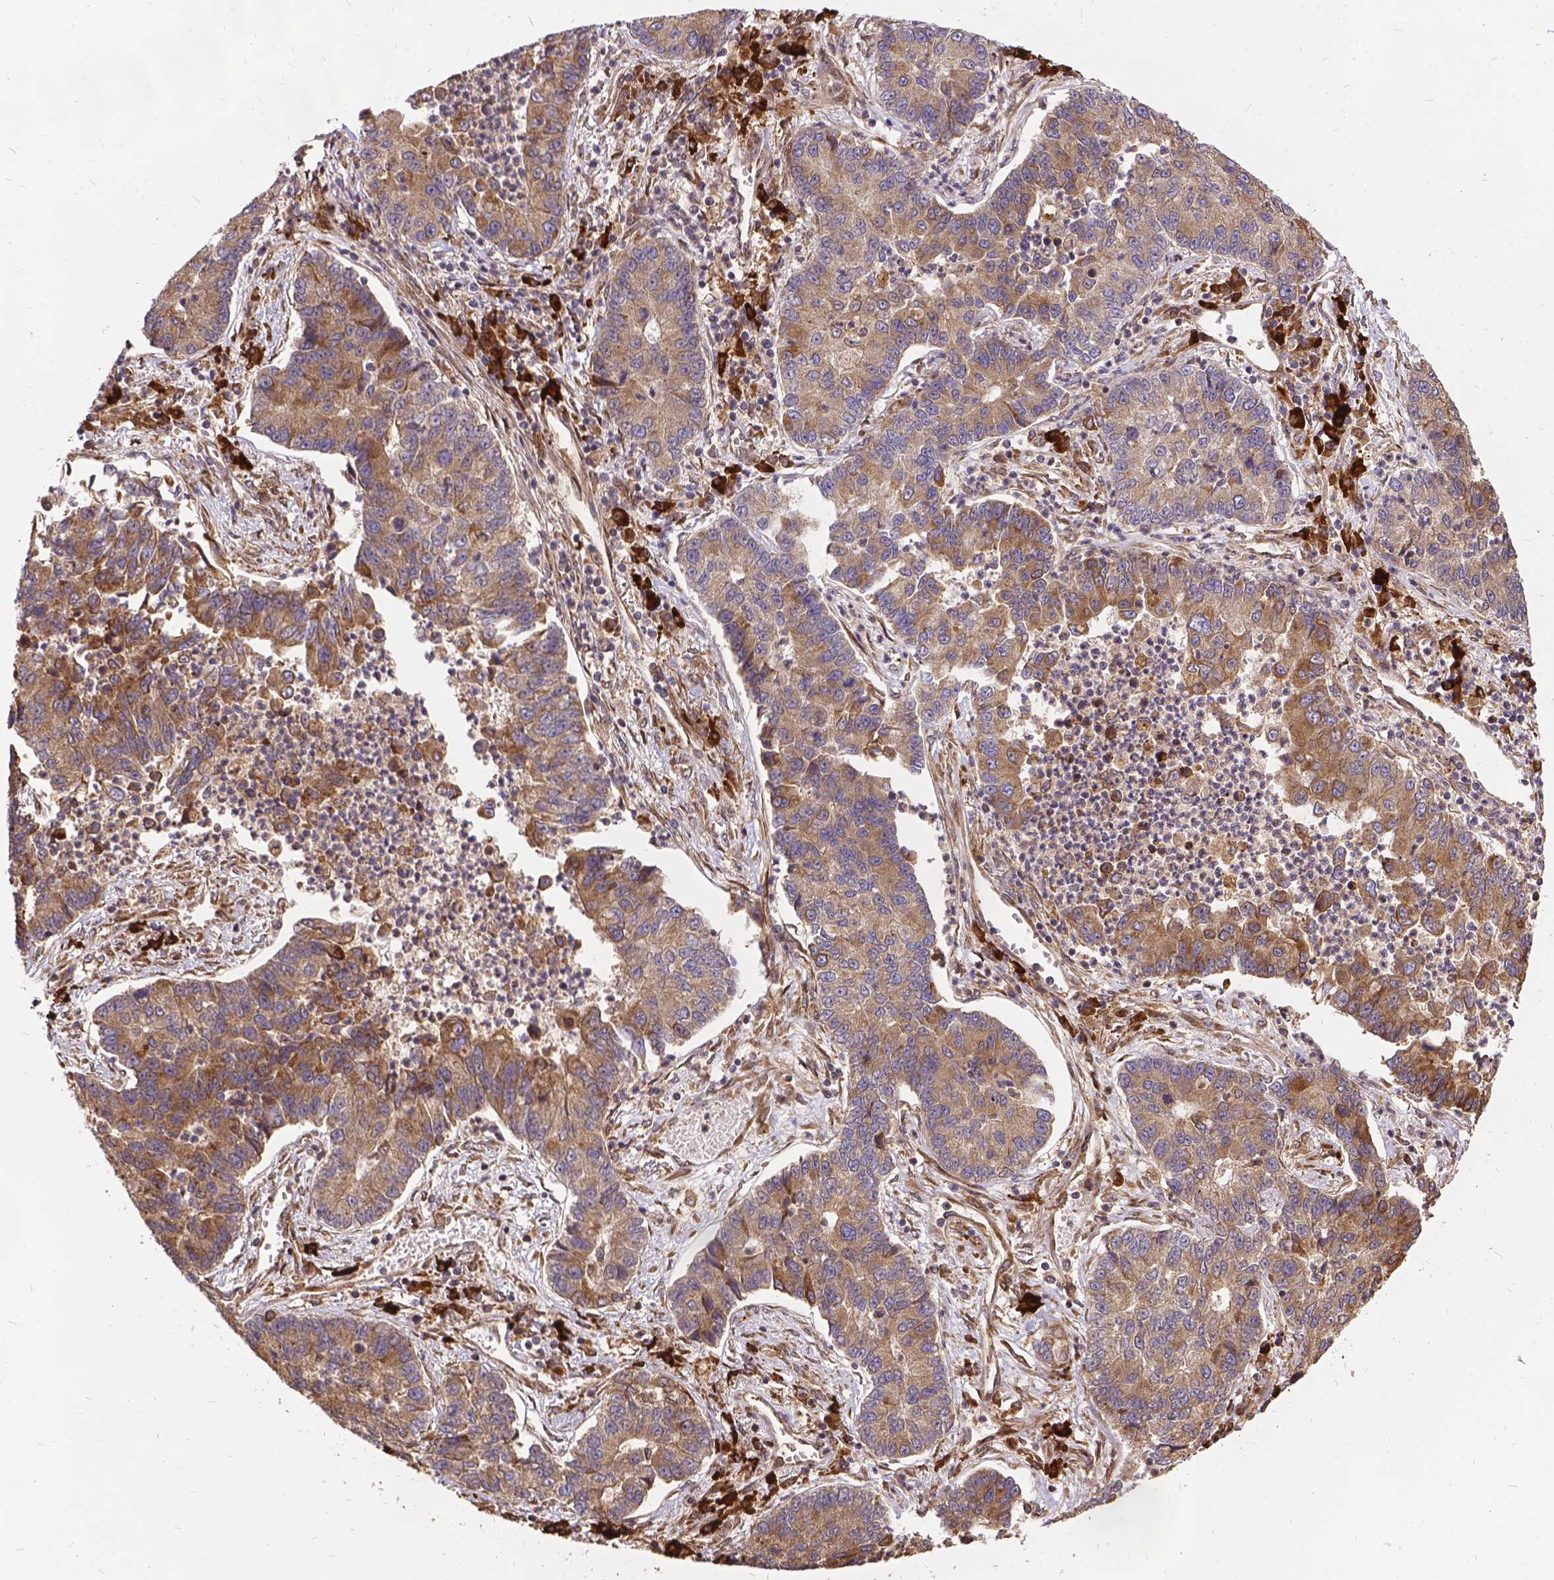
{"staining": {"intensity": "weak", "quantity": ">75%", "location": "cytoplasmic/membranous"}, "tissue": "lung cancer", "cell_type": "Tumor cells", "image_type": "cancer", "snomed": [{"axis": "morphology", "description": "Adenocarcinoma, NOS"}, {"axis": "topography", "description": "Lung"}], "caption": "A photomicrograph of adenocarcinoma (lung) stained for a protein shows weak cytoplasmic/membranous brown staining in tumor cells.", "gene": "DENND6A", "patient": {"sex": "female", "age": 57}}